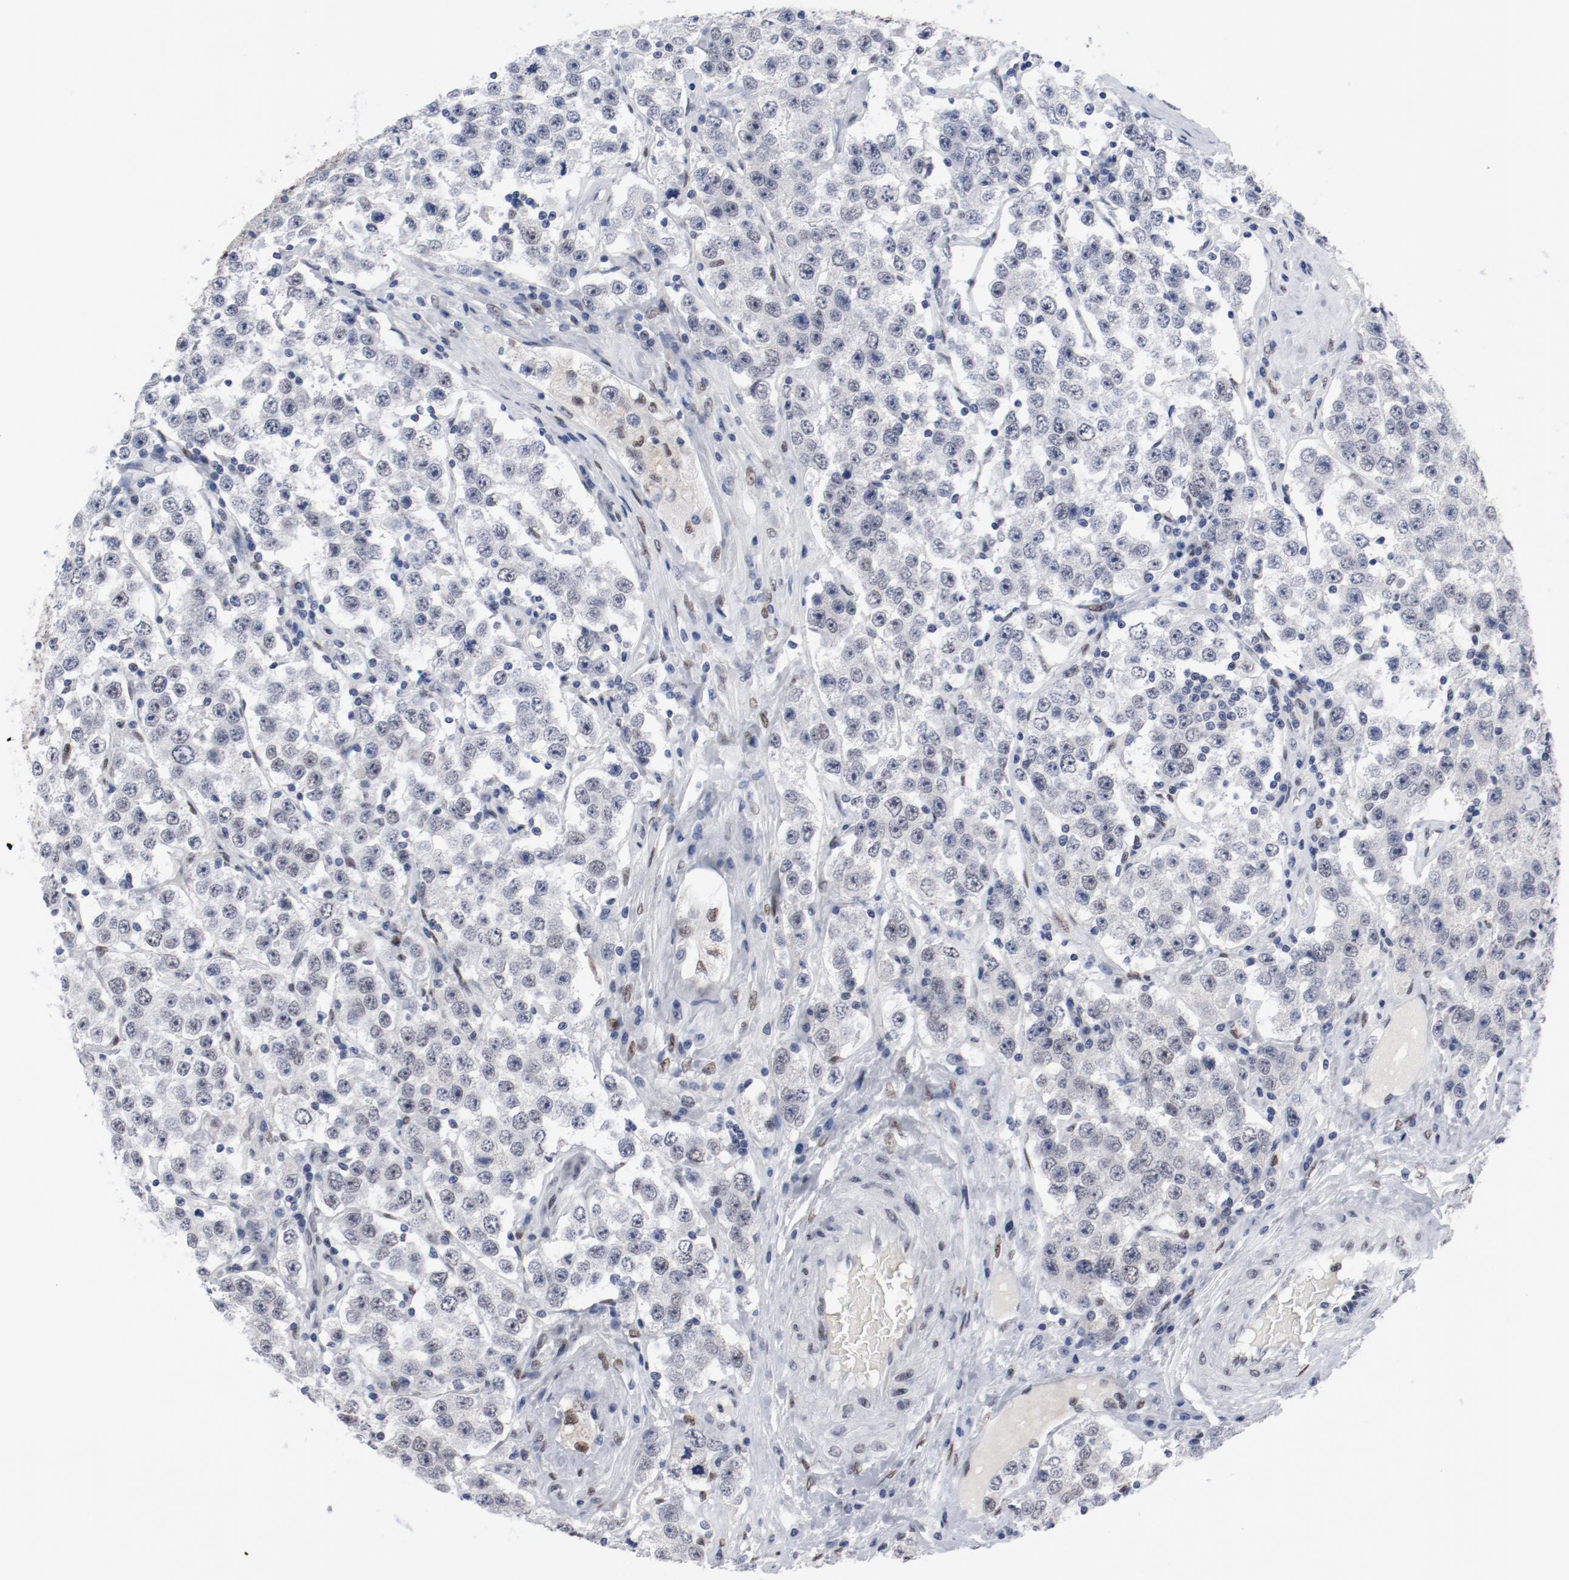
{"staining": {"intensity": "weak", "quantity": ">75%", "location": "nuclear"}, "tissue": "testis cancer", "cell_type": "Tumor cells", "image_type": "cancer", "snomed": [{"axis": "morphology", "description": "Seminoma, NOS"}, {"axis": "topography", "description": "Testis"}], "caption": "Protein expression analysis of testis cancer (seminoma) exhibits weak nuclear positivity in about >75% of tumor cells.", "gene": "ARNT", "patient": {"sex": "male", "age": 52}}